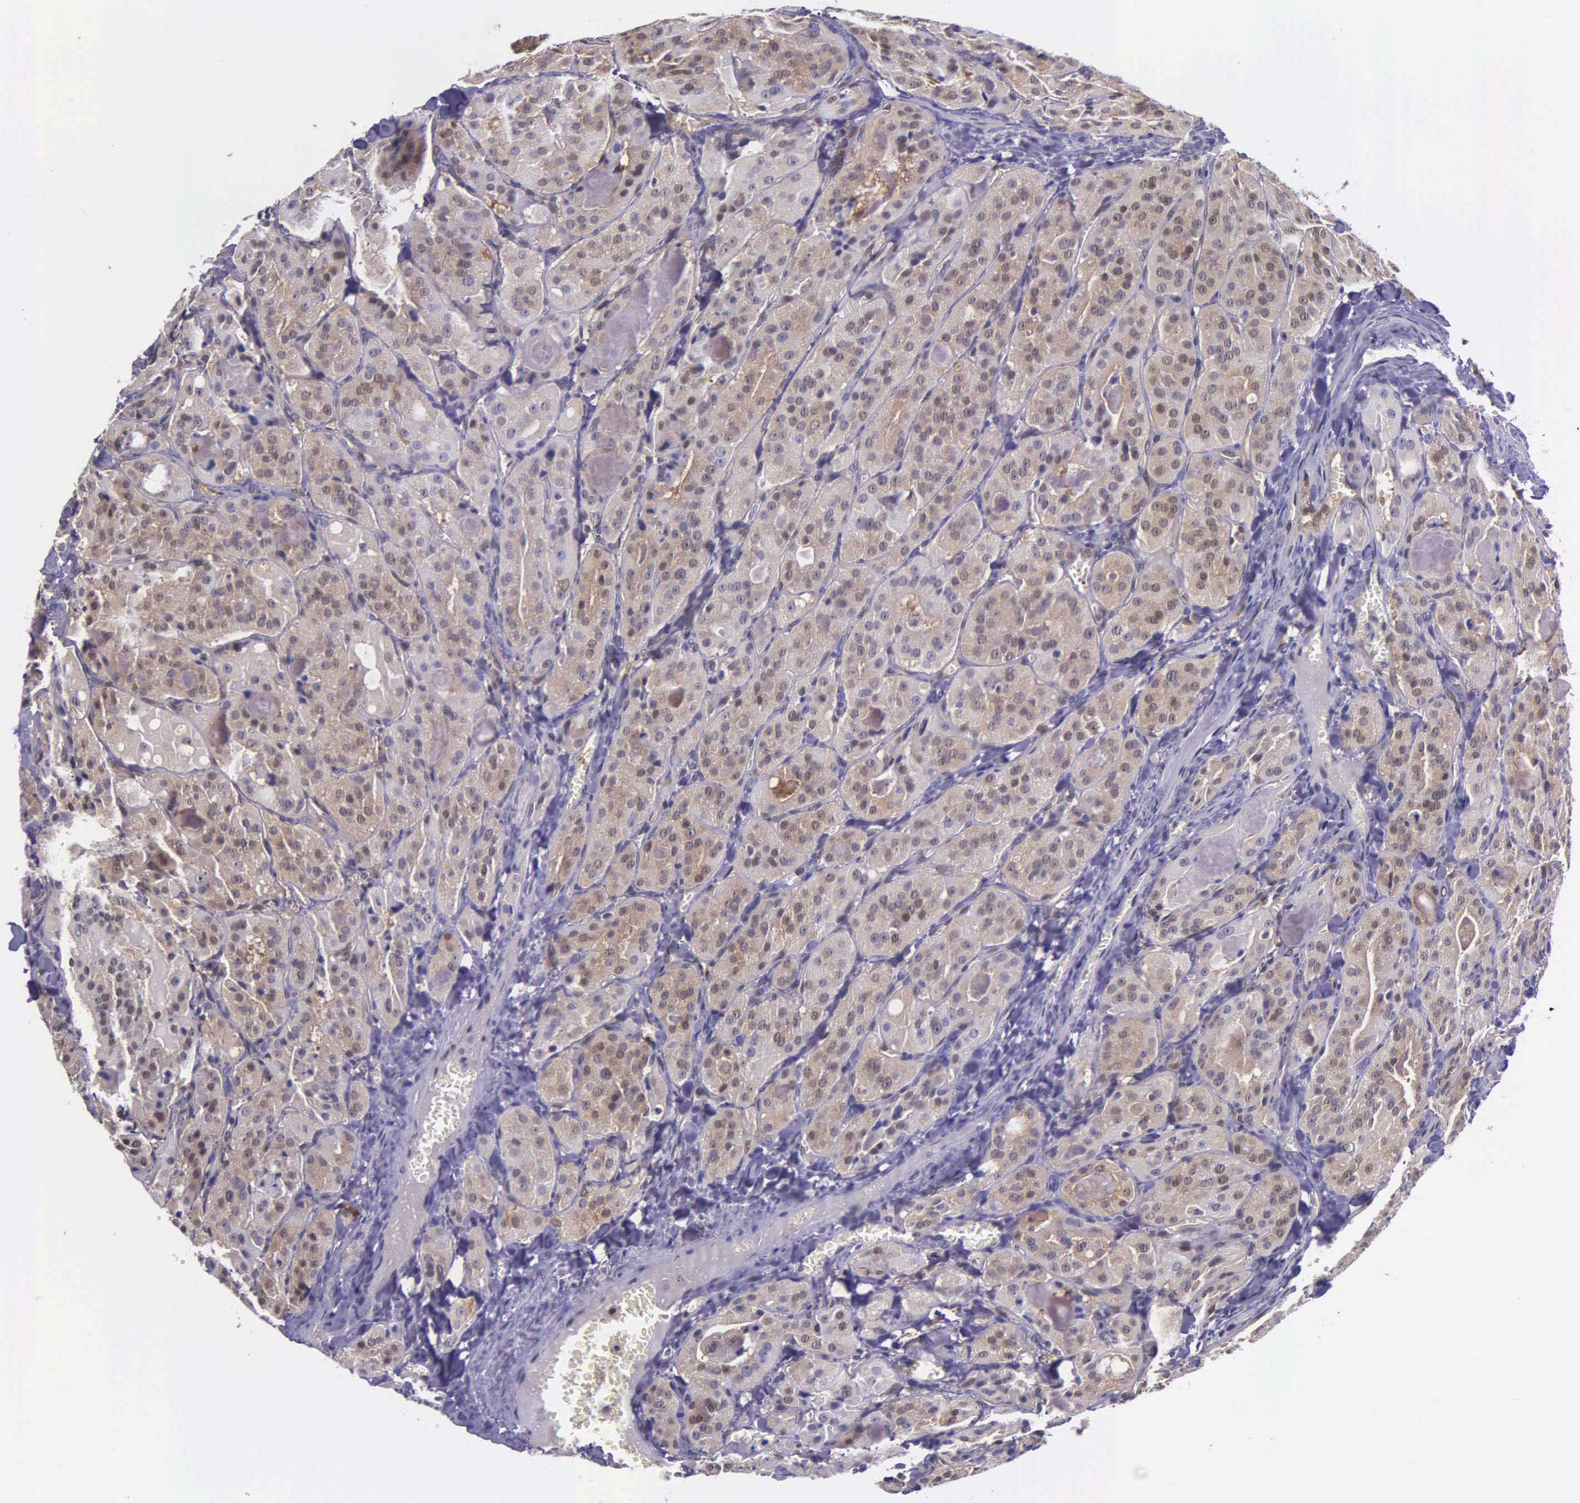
{"staining": {"intensity": "weak", "quantity": ">75%", "location": "cytoplasmic/membranous"}, "tissue": "thyroid cancer", "cell_type": "Tumor cells", "image_type": "cancer", "snomed": [{"axis": "morphology", "description": "Carcinoma, NOS"}, {"axis": "topography", "description": "Thyroid gland"}], "caption": "A high-resolution photomicrograph shows immunohistochemistry staining of thyroid cancer, which exhibits weak cytoplasmic/membranous staining in about >75% of tumor cells.", "gene": "GMPR2", "patient": {"sex": "male", "age": 76}}